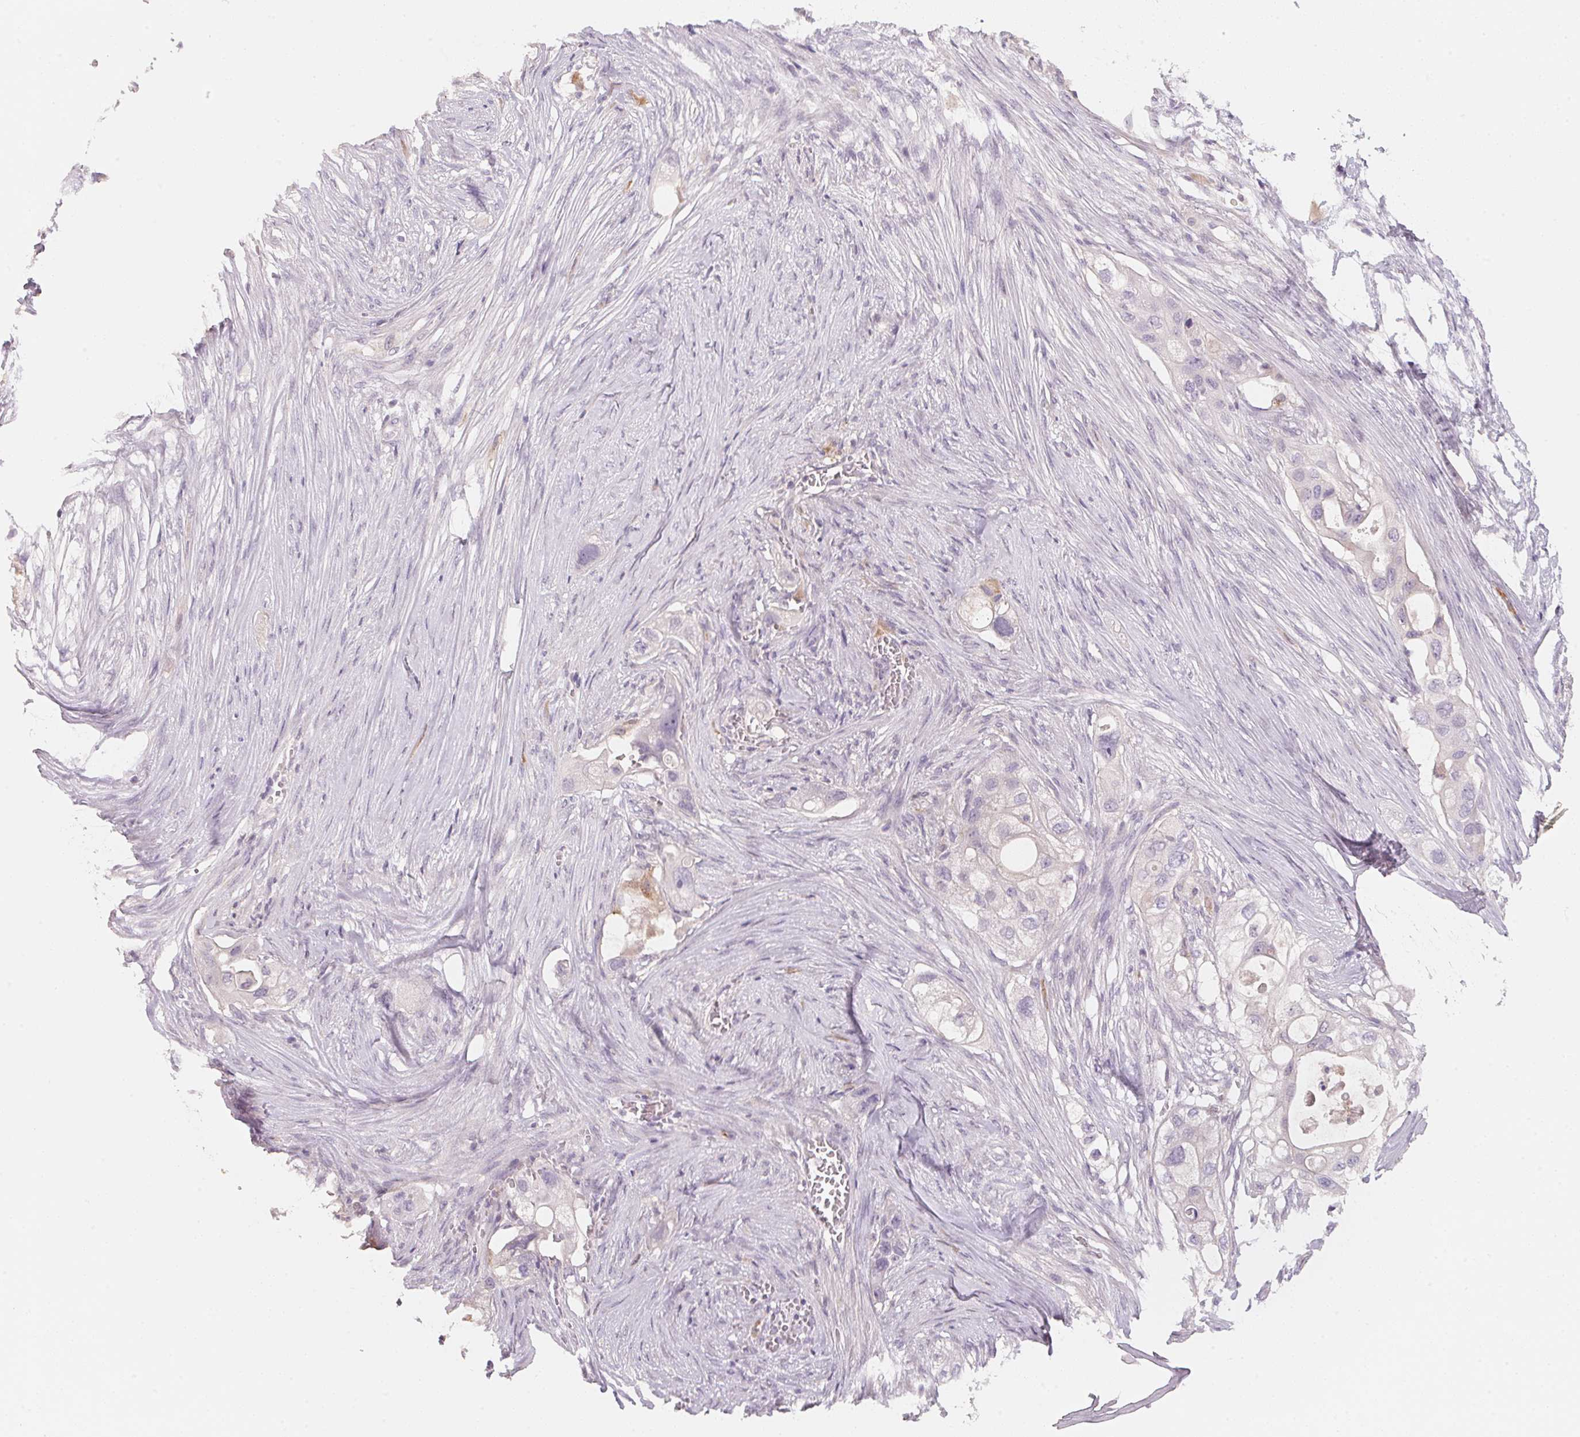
{"staining": {"intensity": "negative", "quantity": "none", "location": "none"}, "tissue": "pancreatic cancer", "cell_type": "Tumor cells", "image_type": "cancer", "snomed": [{"axis": "morphology", "description": "Adenocarcinoma, NOS"}, {"axis": "topography", "description": "Pancreas"}], "caption": "Immunohistochemistry image of pancreatic cancer stained for a protein (brown), which demonstrates no expression in tumor cells.", "gene": "TREH", "patient": {"sex": "female", "age": 72}}